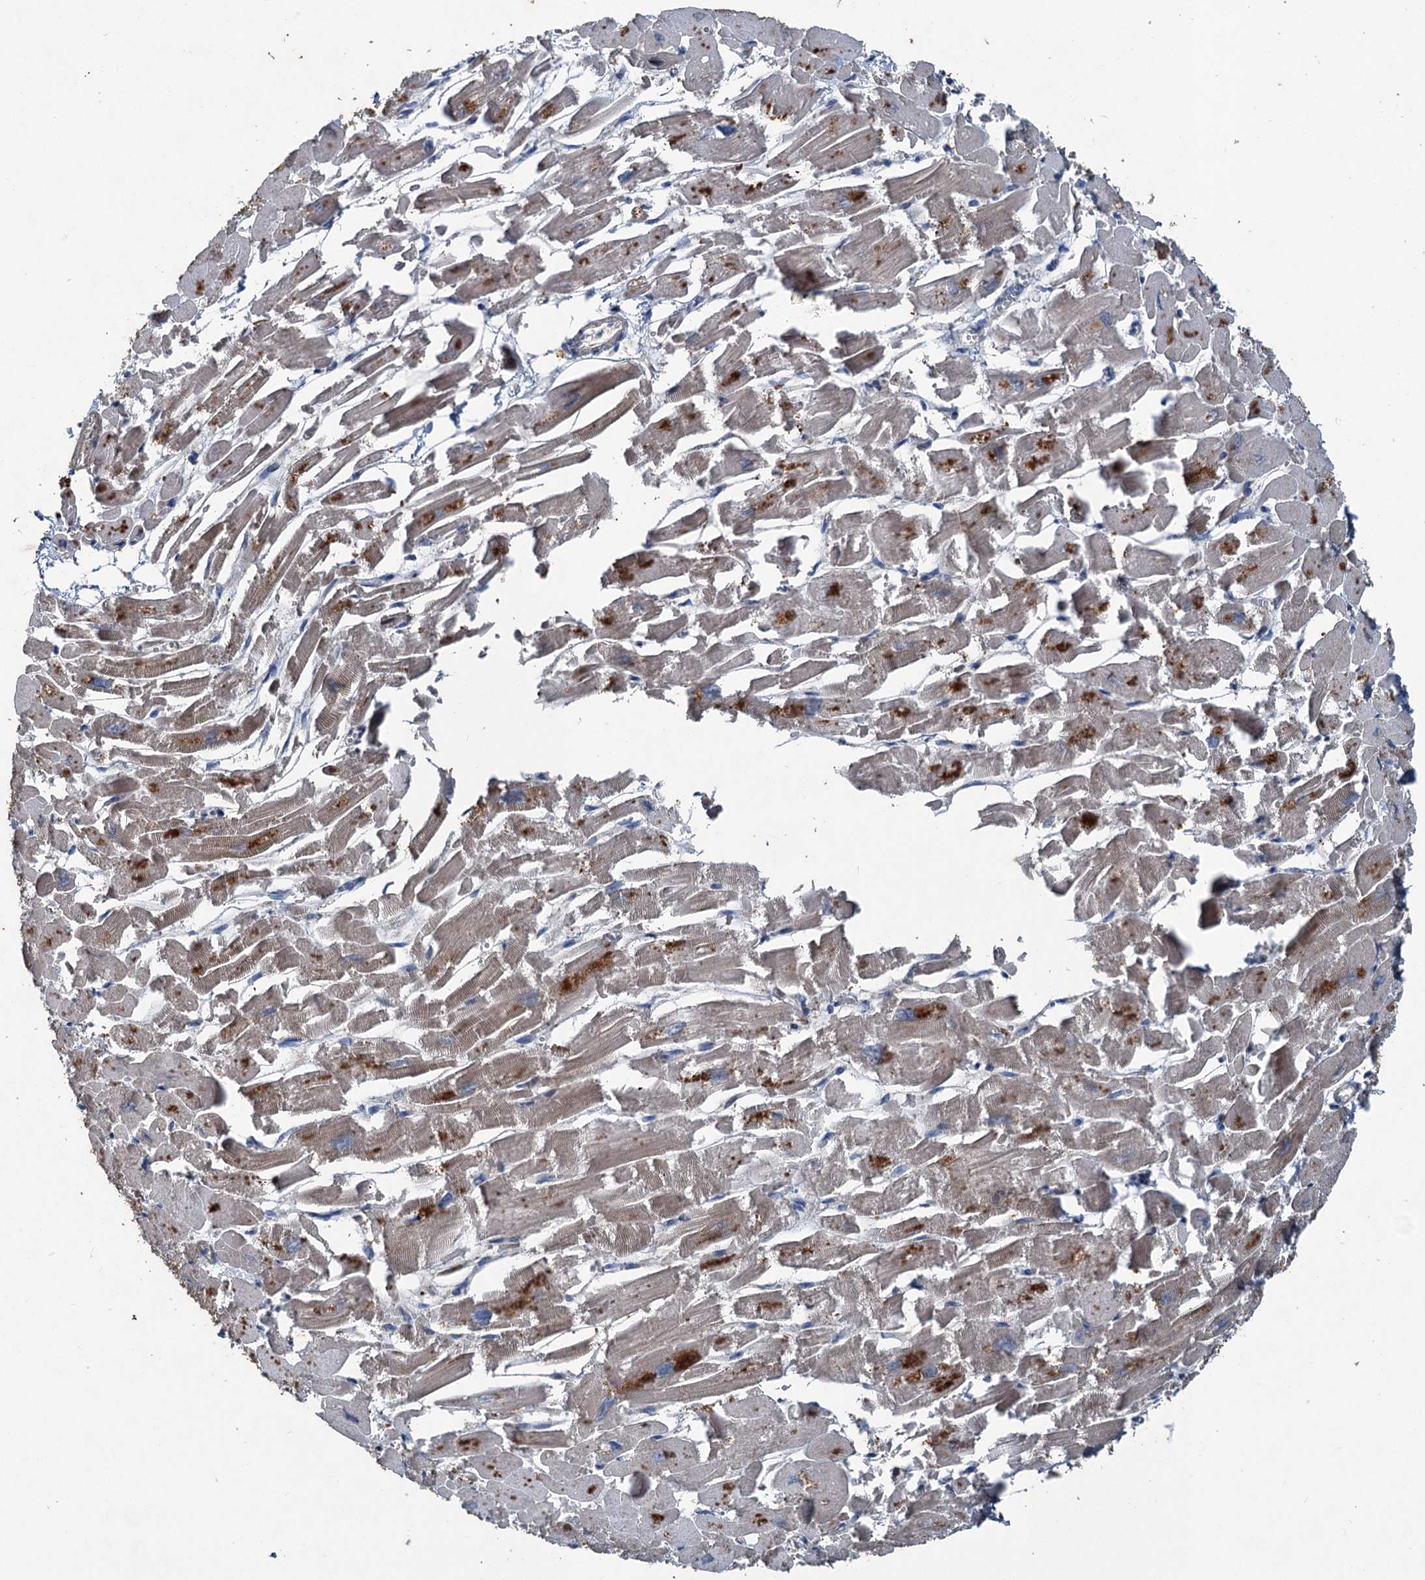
{"staining": {"intensity": "moderate", "quantity": "25%-75%", "location": "cytoplasmic/membranous"}, "tissue": "heart muscle", "cell_type": "Cardiomyocytes", "image_type": "normal", "snomed": [{"axis": "morphology", "description": "Normal tissue, NOS"}, {"axis": "topography", "description": "Heart"}], "caption": "DAB immunohistochemical staining of normal human heart muscle shows moderate cytoplasmic/membranous protein expression in approximately 25%-75% of cardiomyocytes. (IHC, brightfield microscopy, high magnification).", "gene": "TAPBPL", "patient": {"sex": "male", "age": 54}}